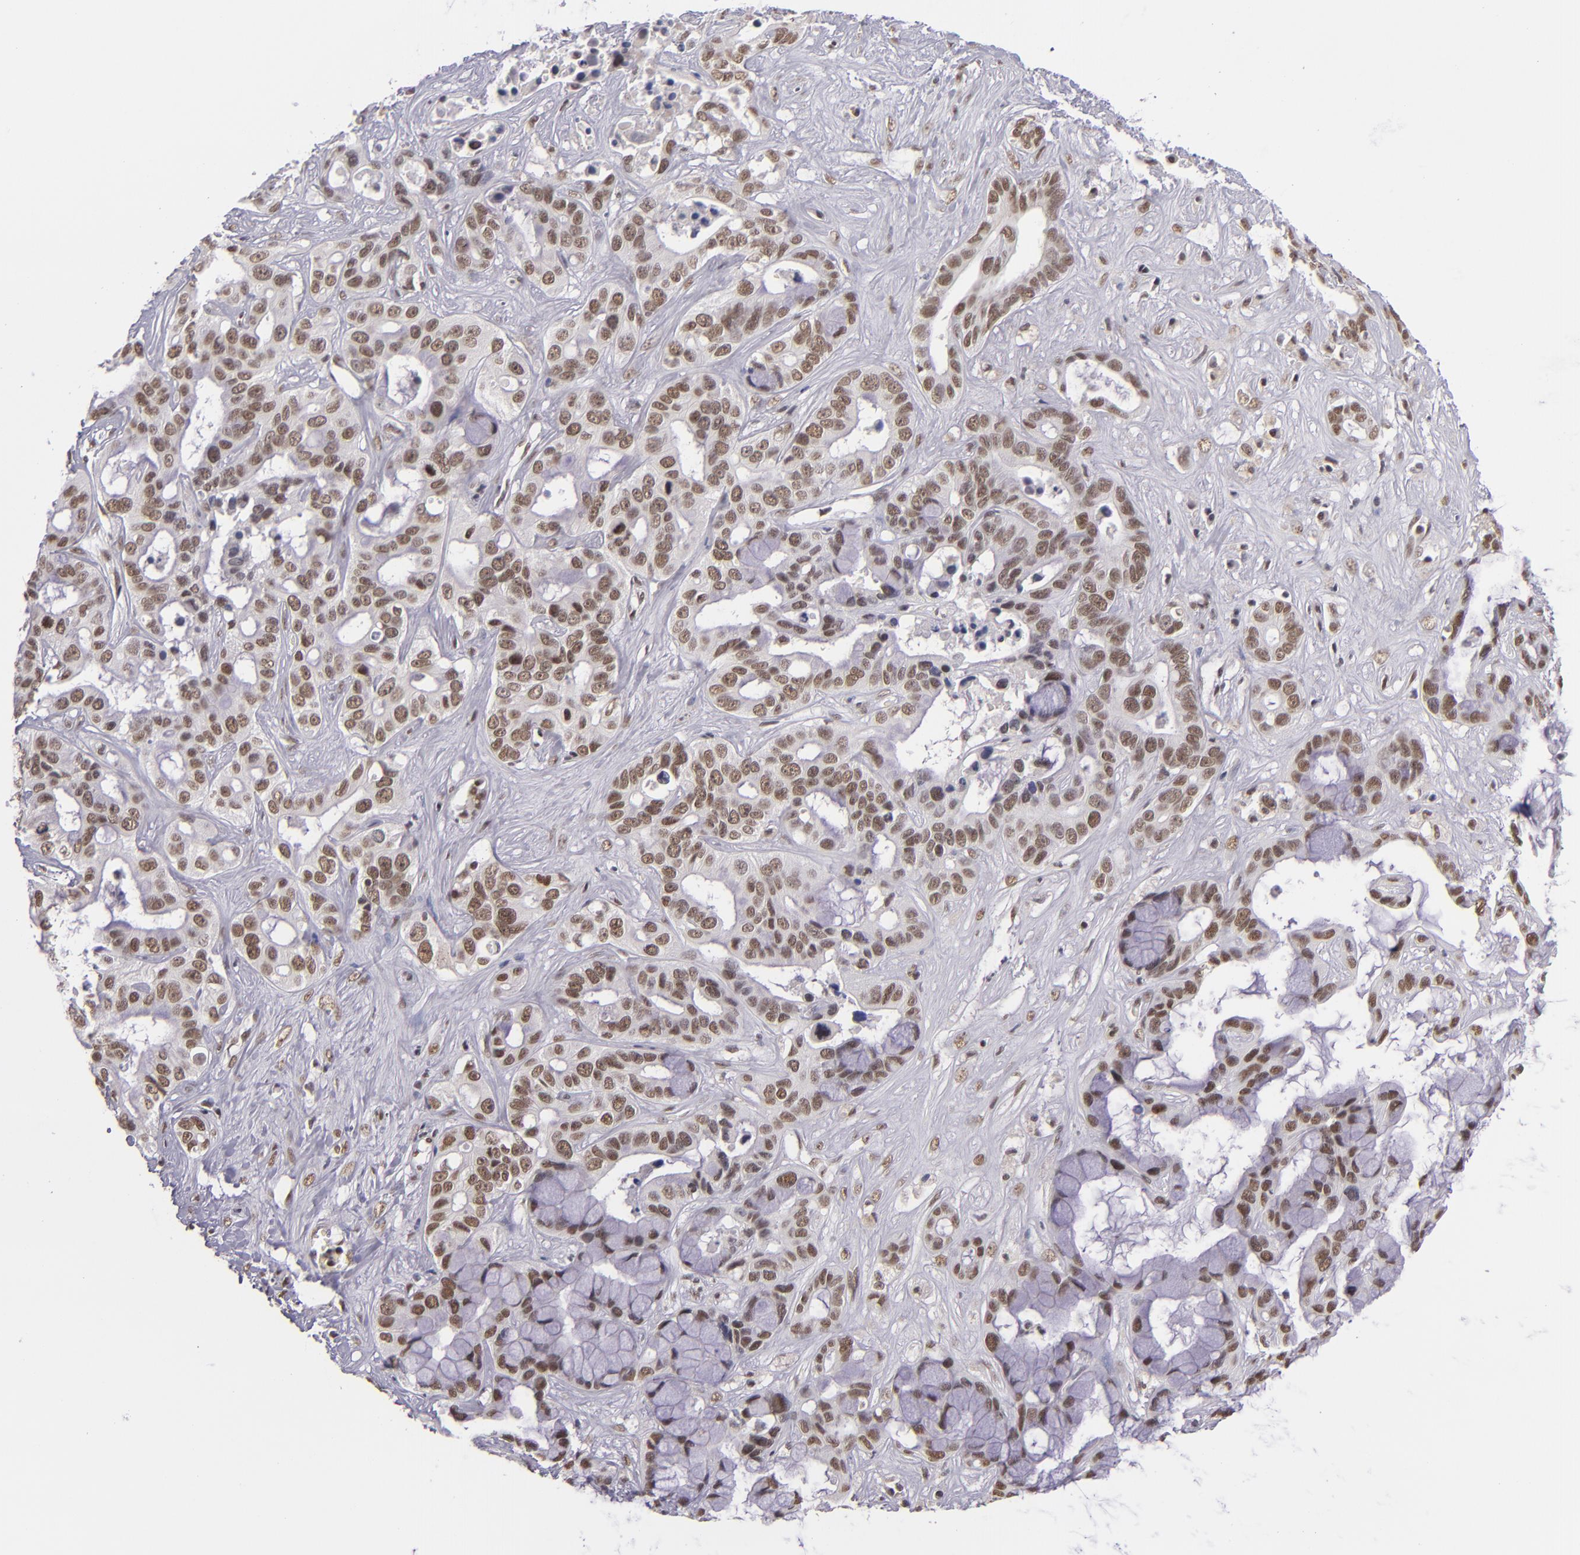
{"staining": {"intensity": "moderate", "quantity": ">75%", "location": "nuclear"}, "tissue": "liver cancer", "cell_type": "Tumor cells", "image_type": "cancer", "snomed": [{"axis": "morphology", "description": "Cholangiocarcinoma"}, {"axis": "topography", "description": "Liver"}], "caption": "Protein analysis of liver cancer (cholangiocarcinoma) tissue reveals moderate nuclear positivity in approximately >75% of tumor cells. Ihc stains the protein in brown and the nuclei are stained blue.", "gene": "ZNF148", "patient": {"sex": "female", "age": 65}}